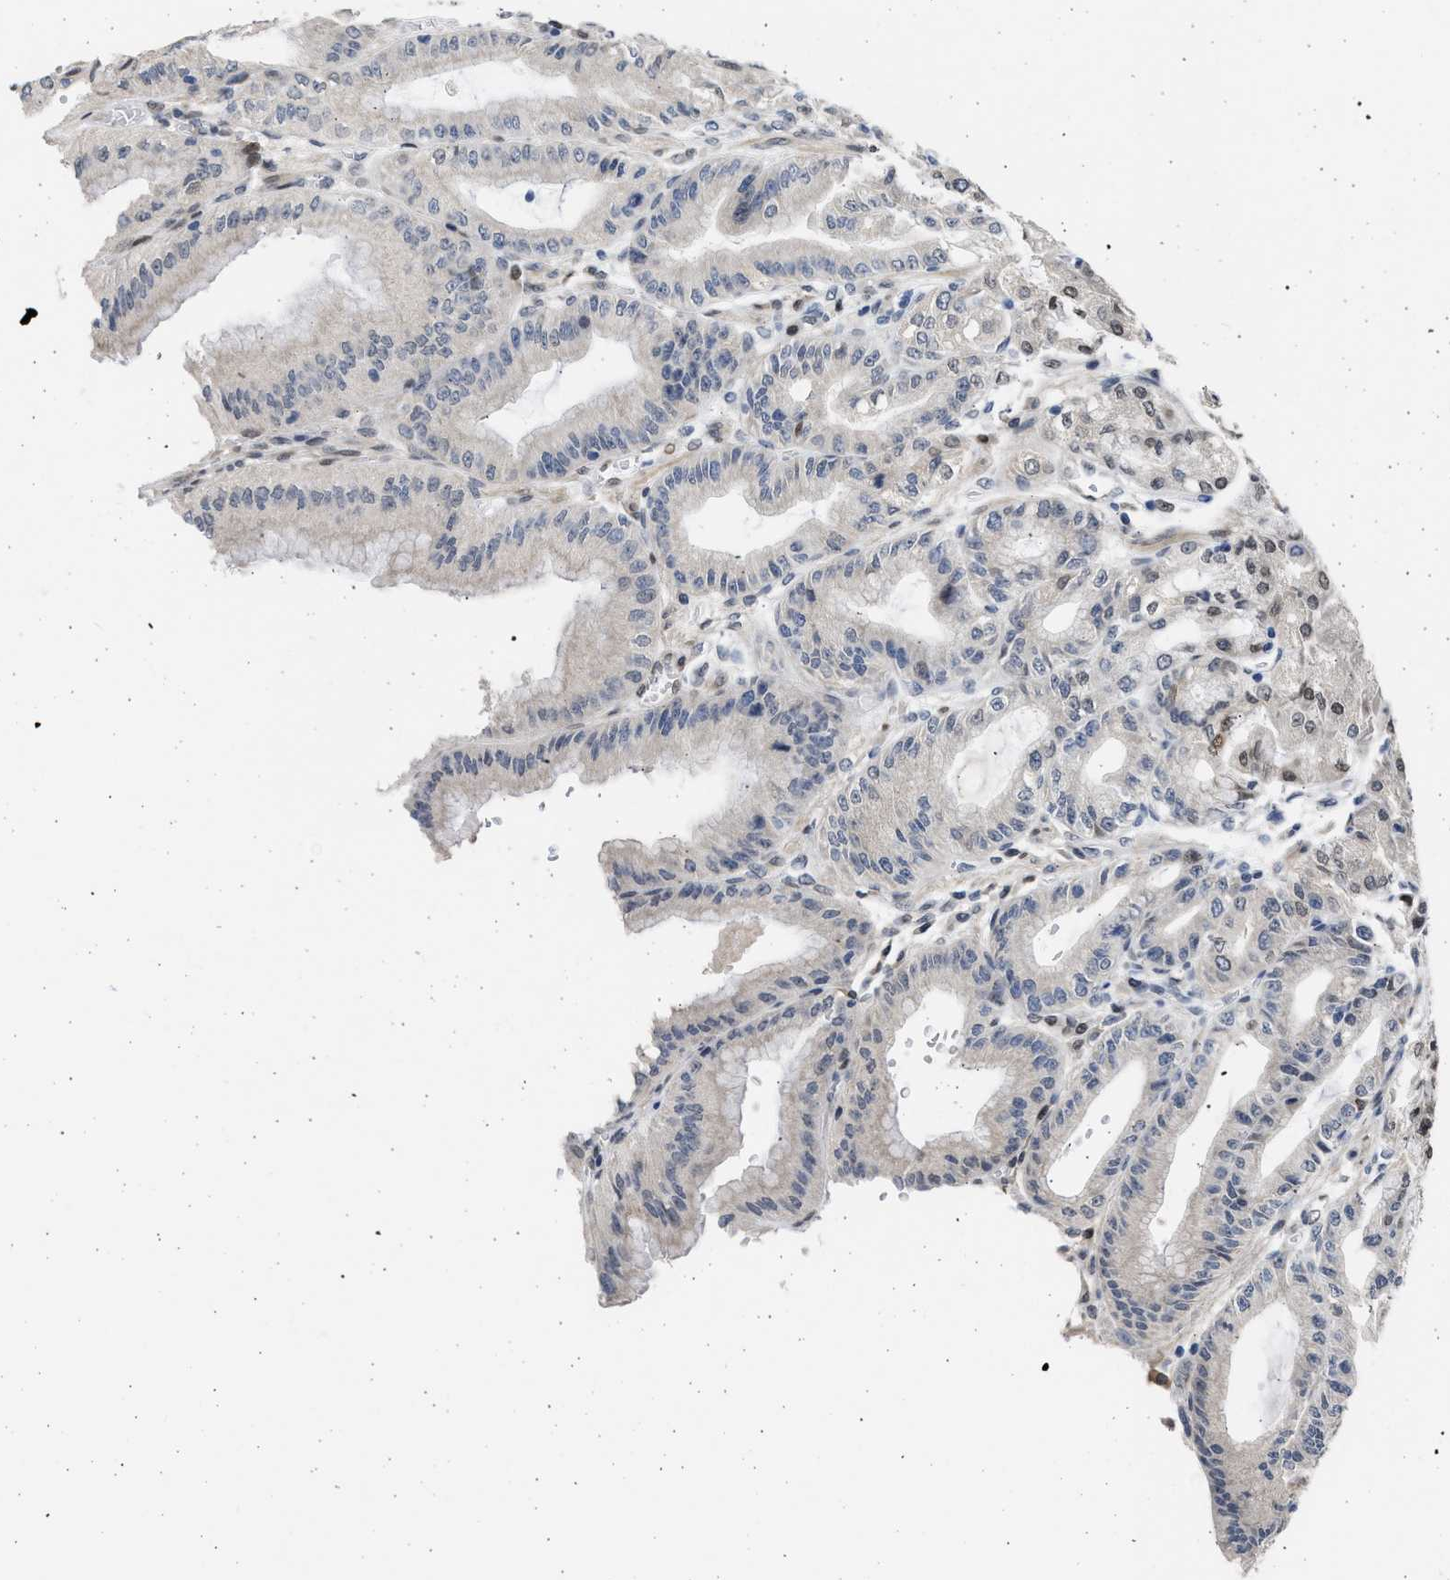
{"staining": {"intensity": "moderate", "quantity": "25%-75%", "location": "nuclear"}, "tissue": "stomach", "cell_type": "Glandular cells", "image_type": "normal", "snomed": [{"axis": "morphology", "description": "Normal tissue, NOS"}, {"axis": "topography", "description": "Stomach, lower"}], "caption": "Protein analysis of normal stomach exhibits moderate nuclear expression in approximately 25%-75% of glandular cells. The staining is performed using DAB (3,3'-diaminobenzidine) brown chromogen to label protein expression. The nuclei are counter-stained blue using hematoxylin.", "gene": "HMGN3", "patient": {"sex": "male", "age": 71}}